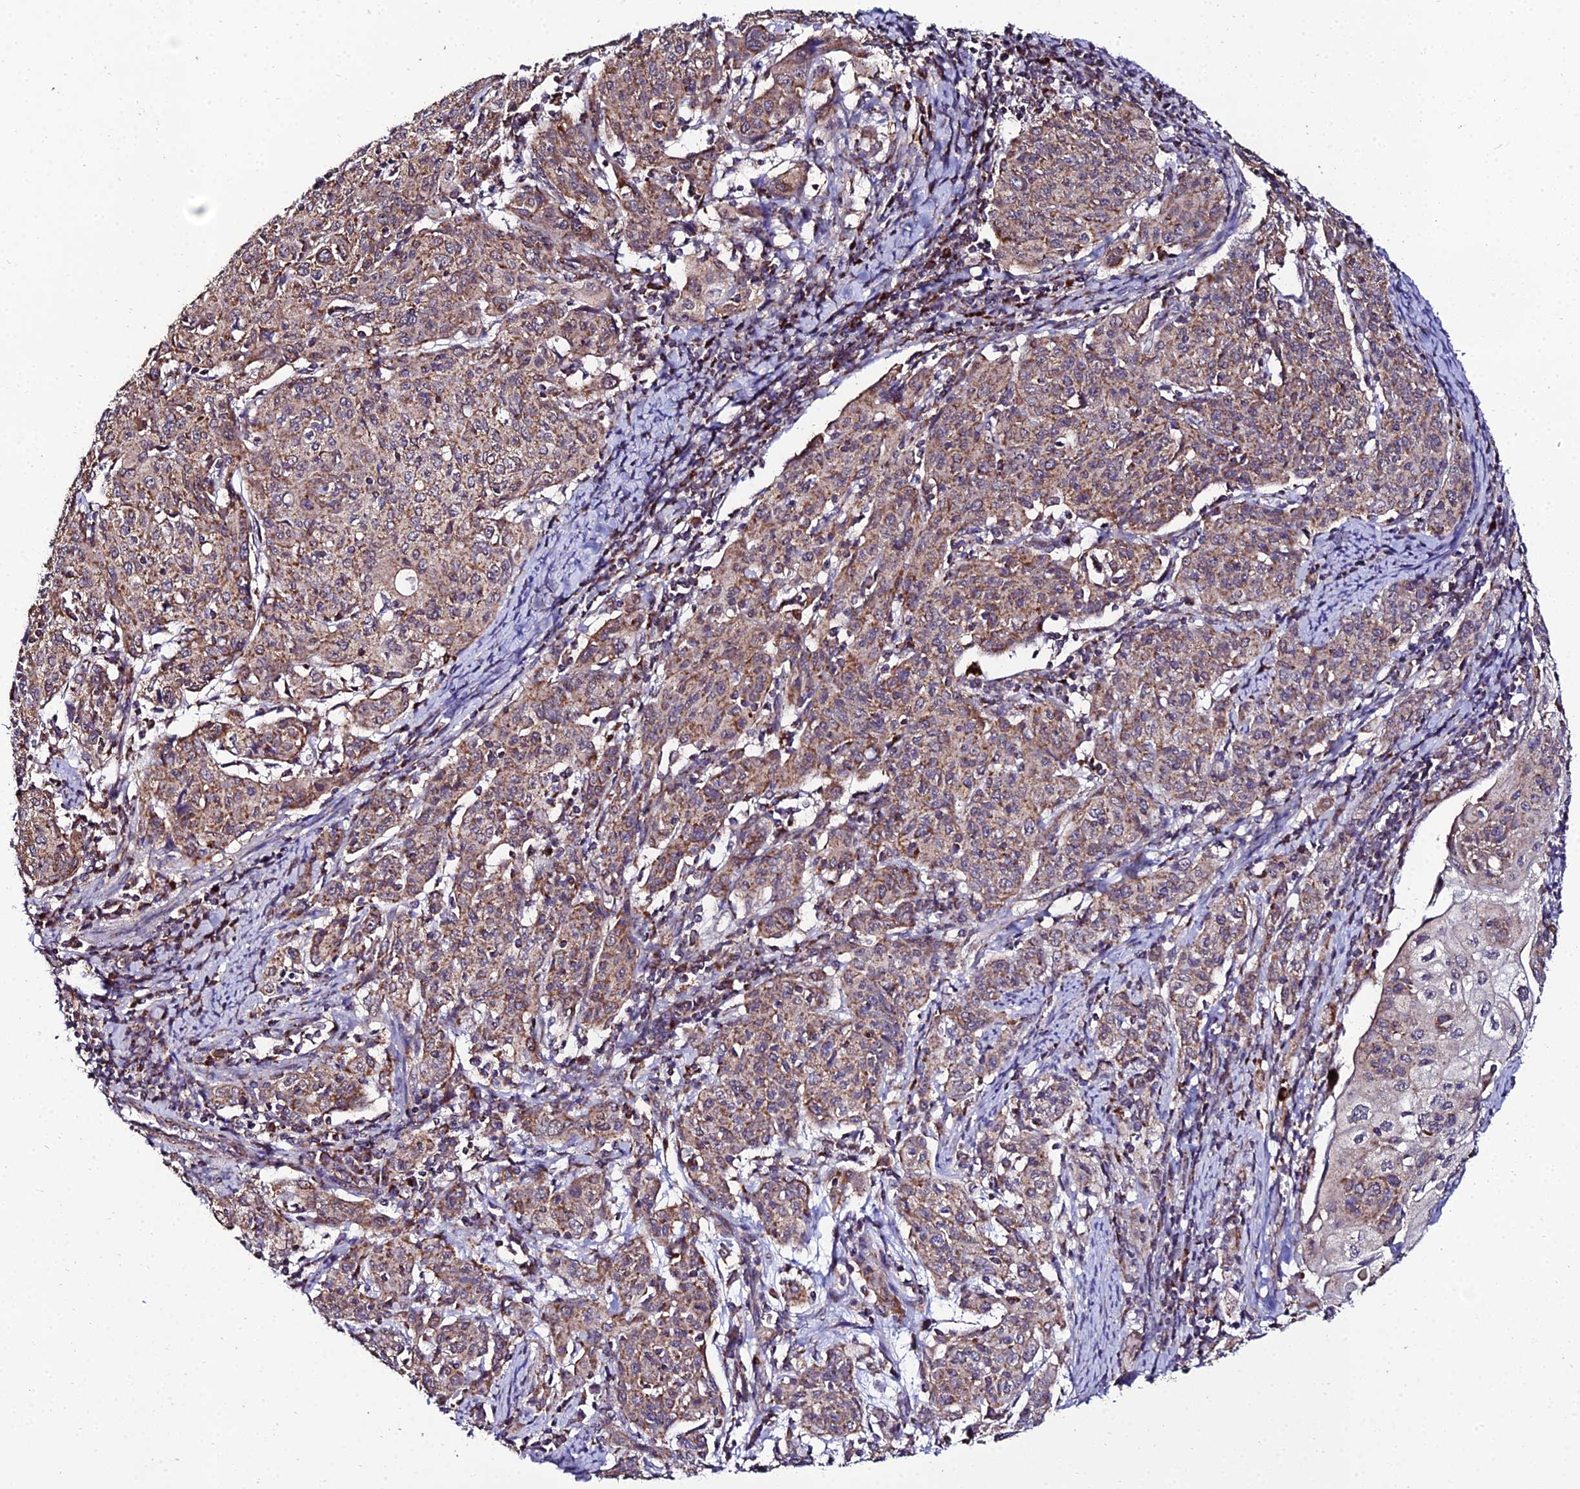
{"staining": {"intensity": "moderate", "quantity": ">75%", "location": "cytoplasmic/membranous"}, "tissue": "cervical cancer", "cell_type": "Tumor cells", "image_type": "cancer", "snomed": [{"axis": "morphology", "description": "Squamous cell carcinoma, NOS"}, {"axis": "topography", "description": "Cervix"}], "caption": "IHC histopathology image of cervical cancer stained for a protein (brown), which exhibits medium levels of moderate cytoplasmic/membranous expression in about >75% of tumor cells.", "gene": "PSMD2", "patient": {"sex": "female", "age": 67}}